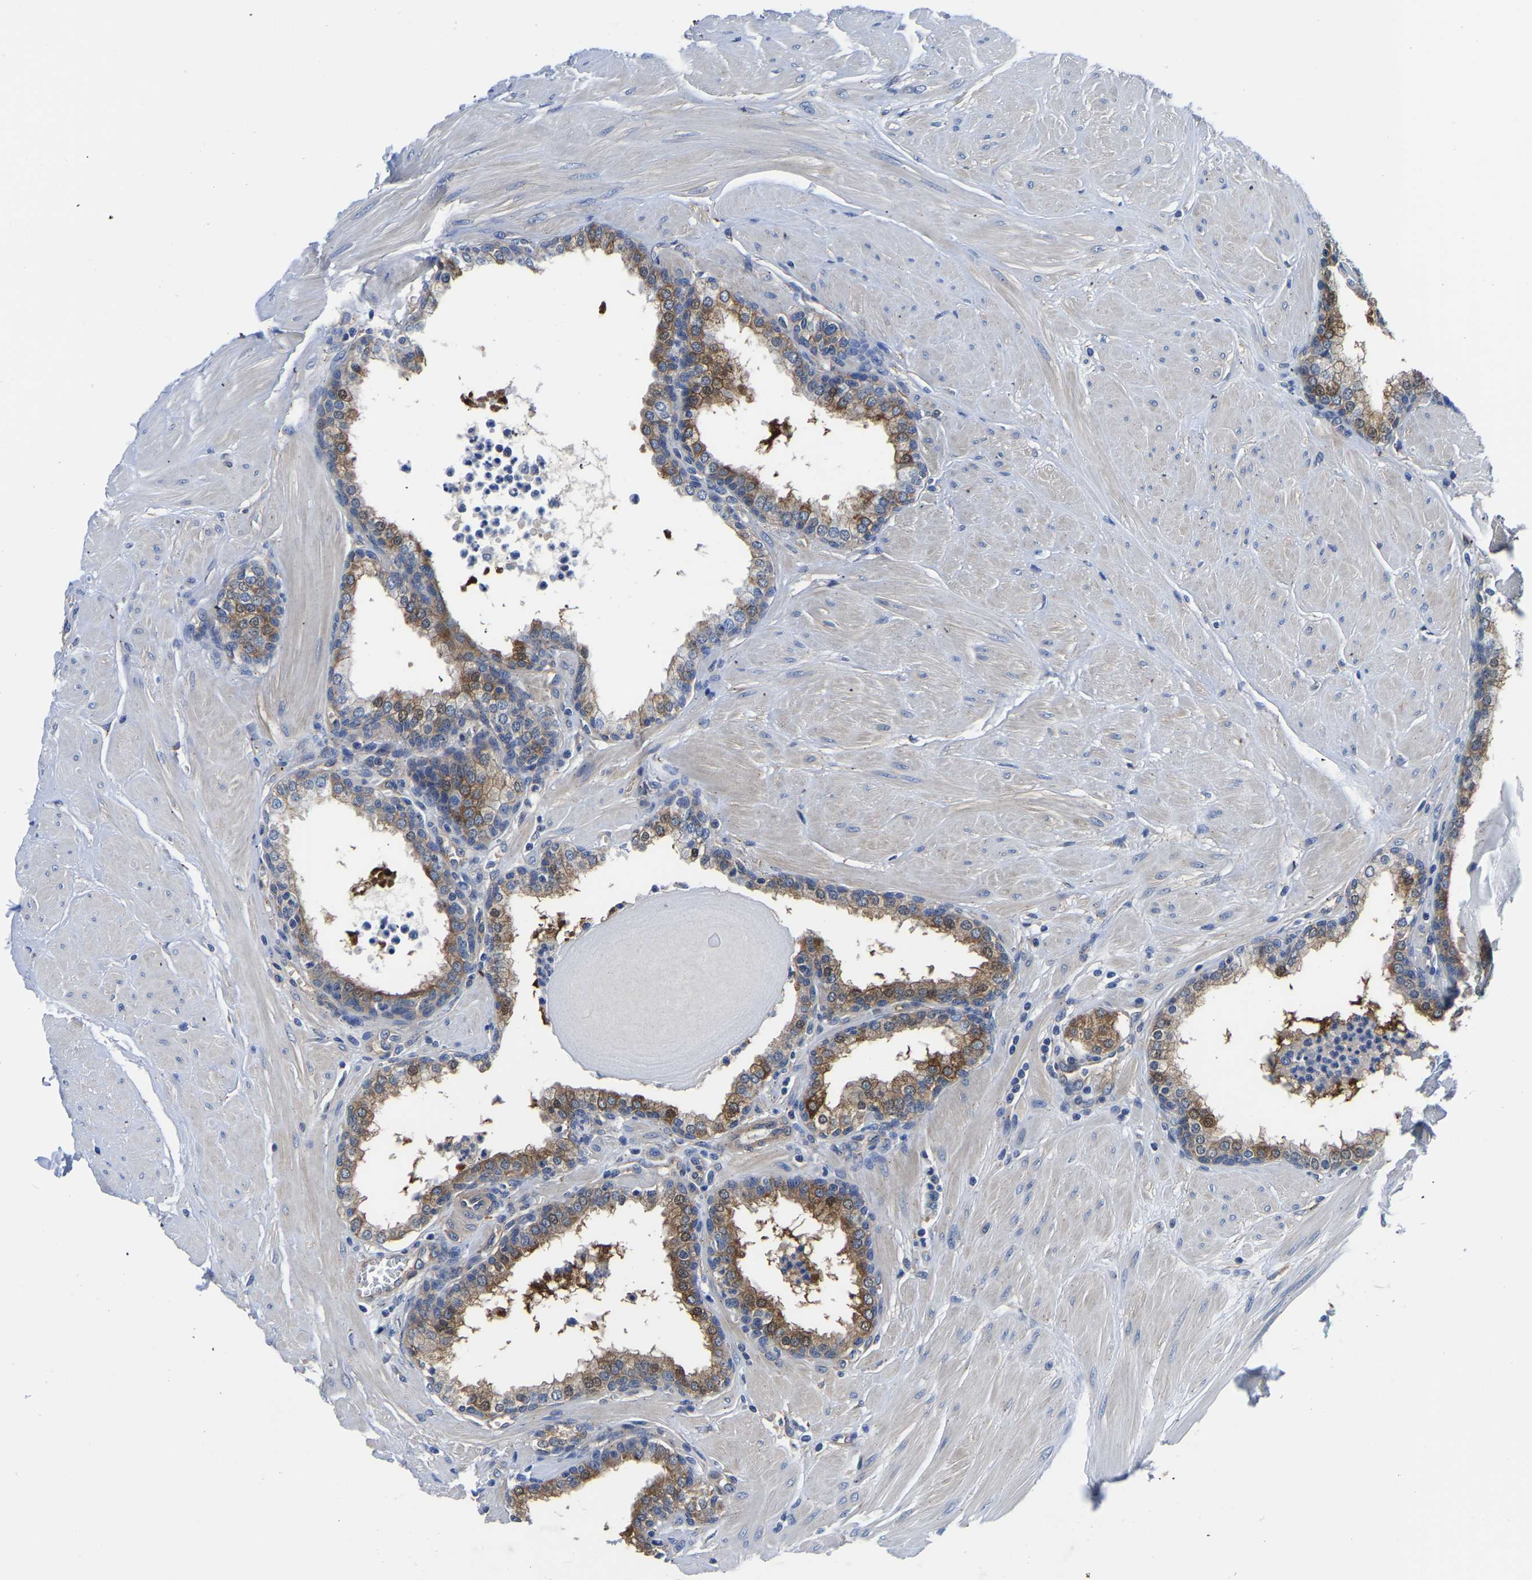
{"staining": {"intensity": "moderate", "quantity": "25%-75%", "location": "cytoplasmic/membranous"}, "tissue": "prostate", "cell_type": "Glandular cells", "image_type": "normal", "snomed": [{"axis": "morphology", "description": "Normal tissue, NOS"}, {"axis": "topography", "description": "Prostate"}], "caption": "Prostate stained with IHC reveals moderate cytoplasmic/membranous expression in about 25%-75% of glandular cells. Nuclei are stained in blue.", "gene": "TFG", "patient": {"sex": "male", "age": 51}}